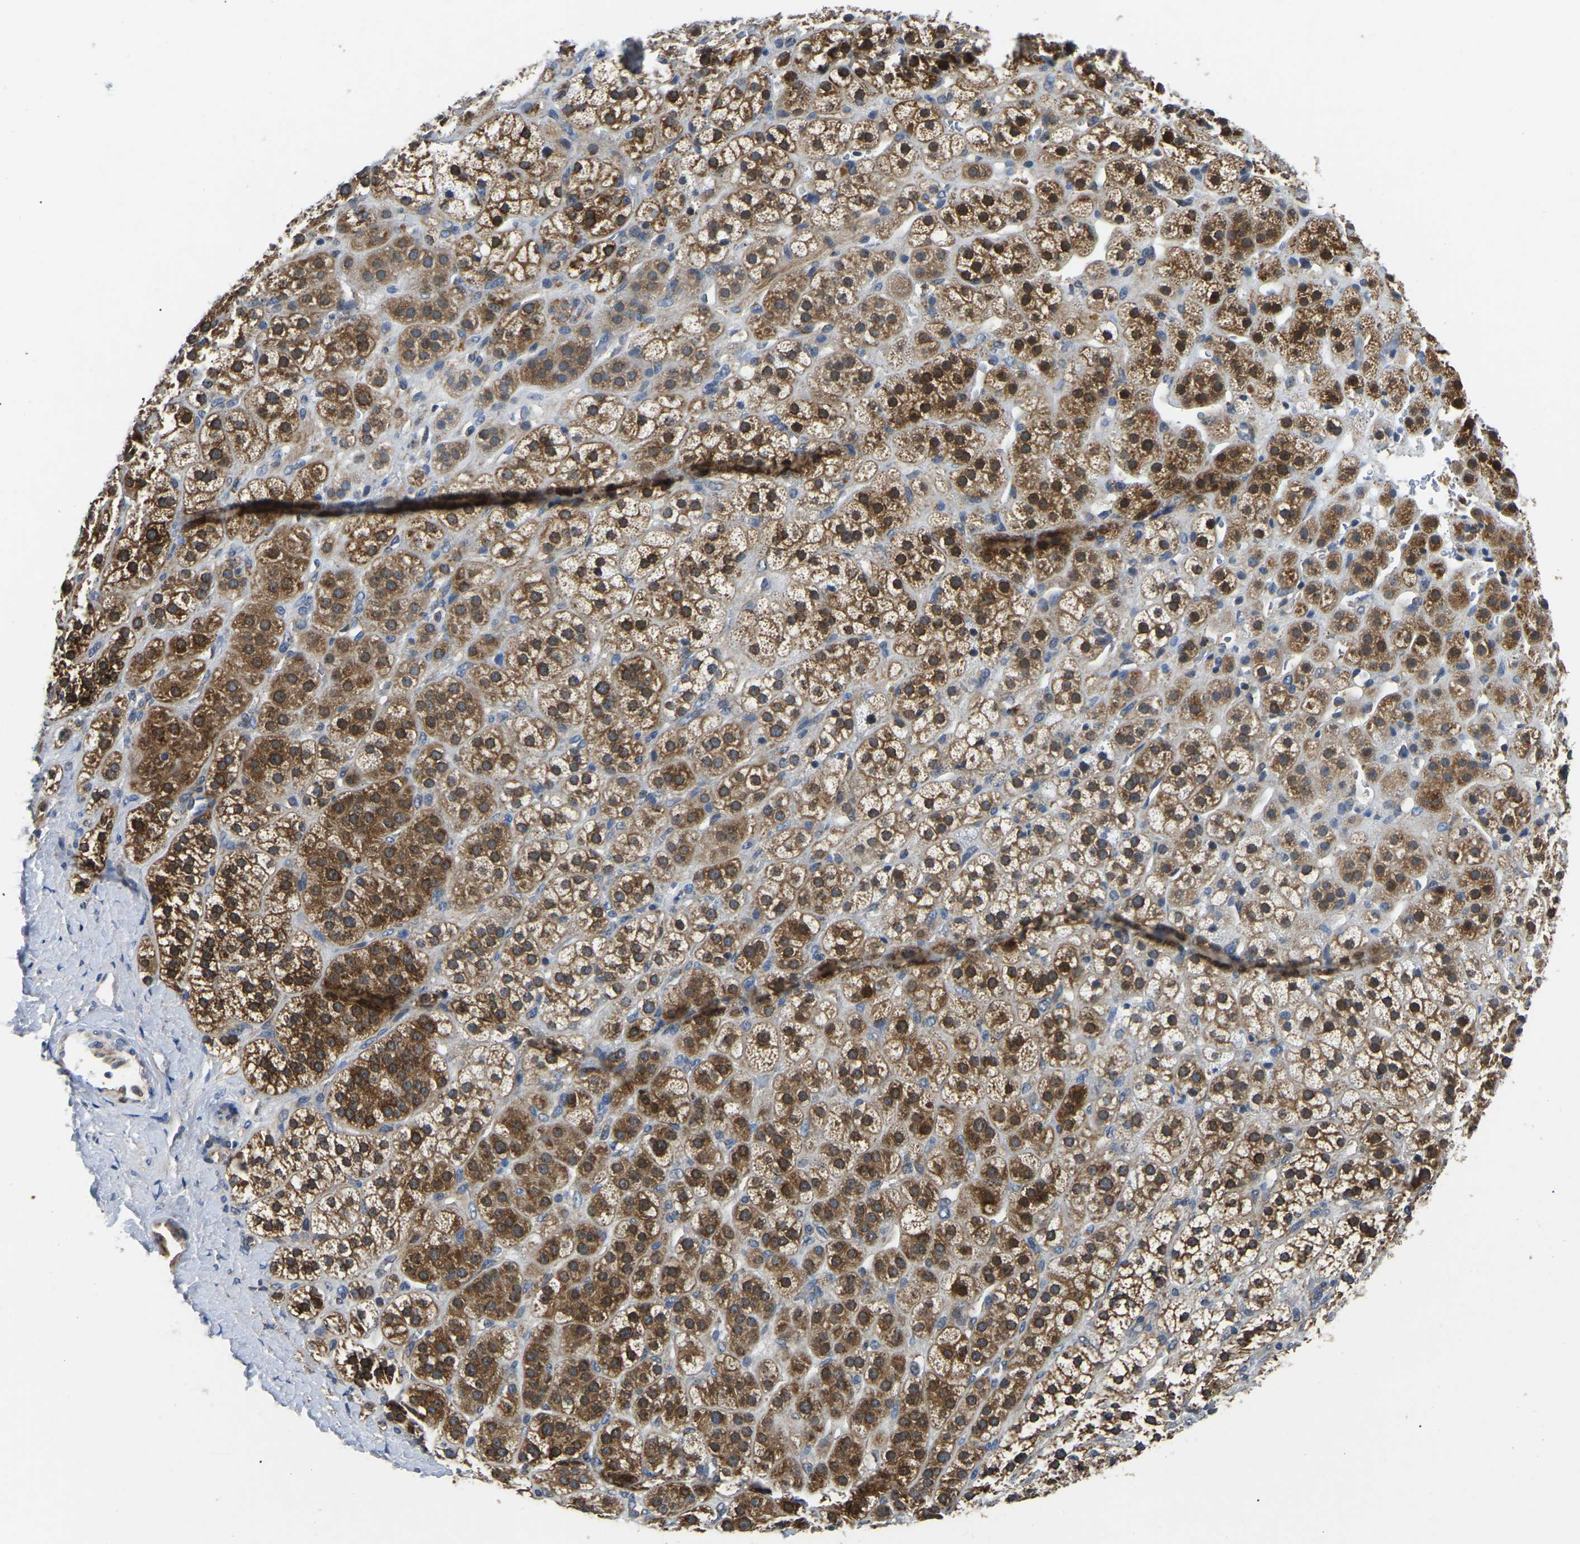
{"staining": {"intensity": "strong", "quantity": ">75%", "location": "cytoplasmic/membranous"}, "tissue": "adrenal gland", "cell_type": "Glandular cells", "image_type": "normal", "snomed": [{"axis": "morphology", "description": "Normal tissue, NOS"}, {"axis": "topography", "description": "Adrenal gland"}], "caption": "An immunohistochemistry (IHC) histopathology image of normal tissue is shown. Protein staining in brown highlights strong cytoplasmic/membranous positivity in adrenal gland within glandular cells. (DAB (3,3'-diaminobenzidine) IHC, brown staining for protein, blue staining for nuclei).", "gene": "PPM1E", "patient": {"sex": "male", "age": 56}}